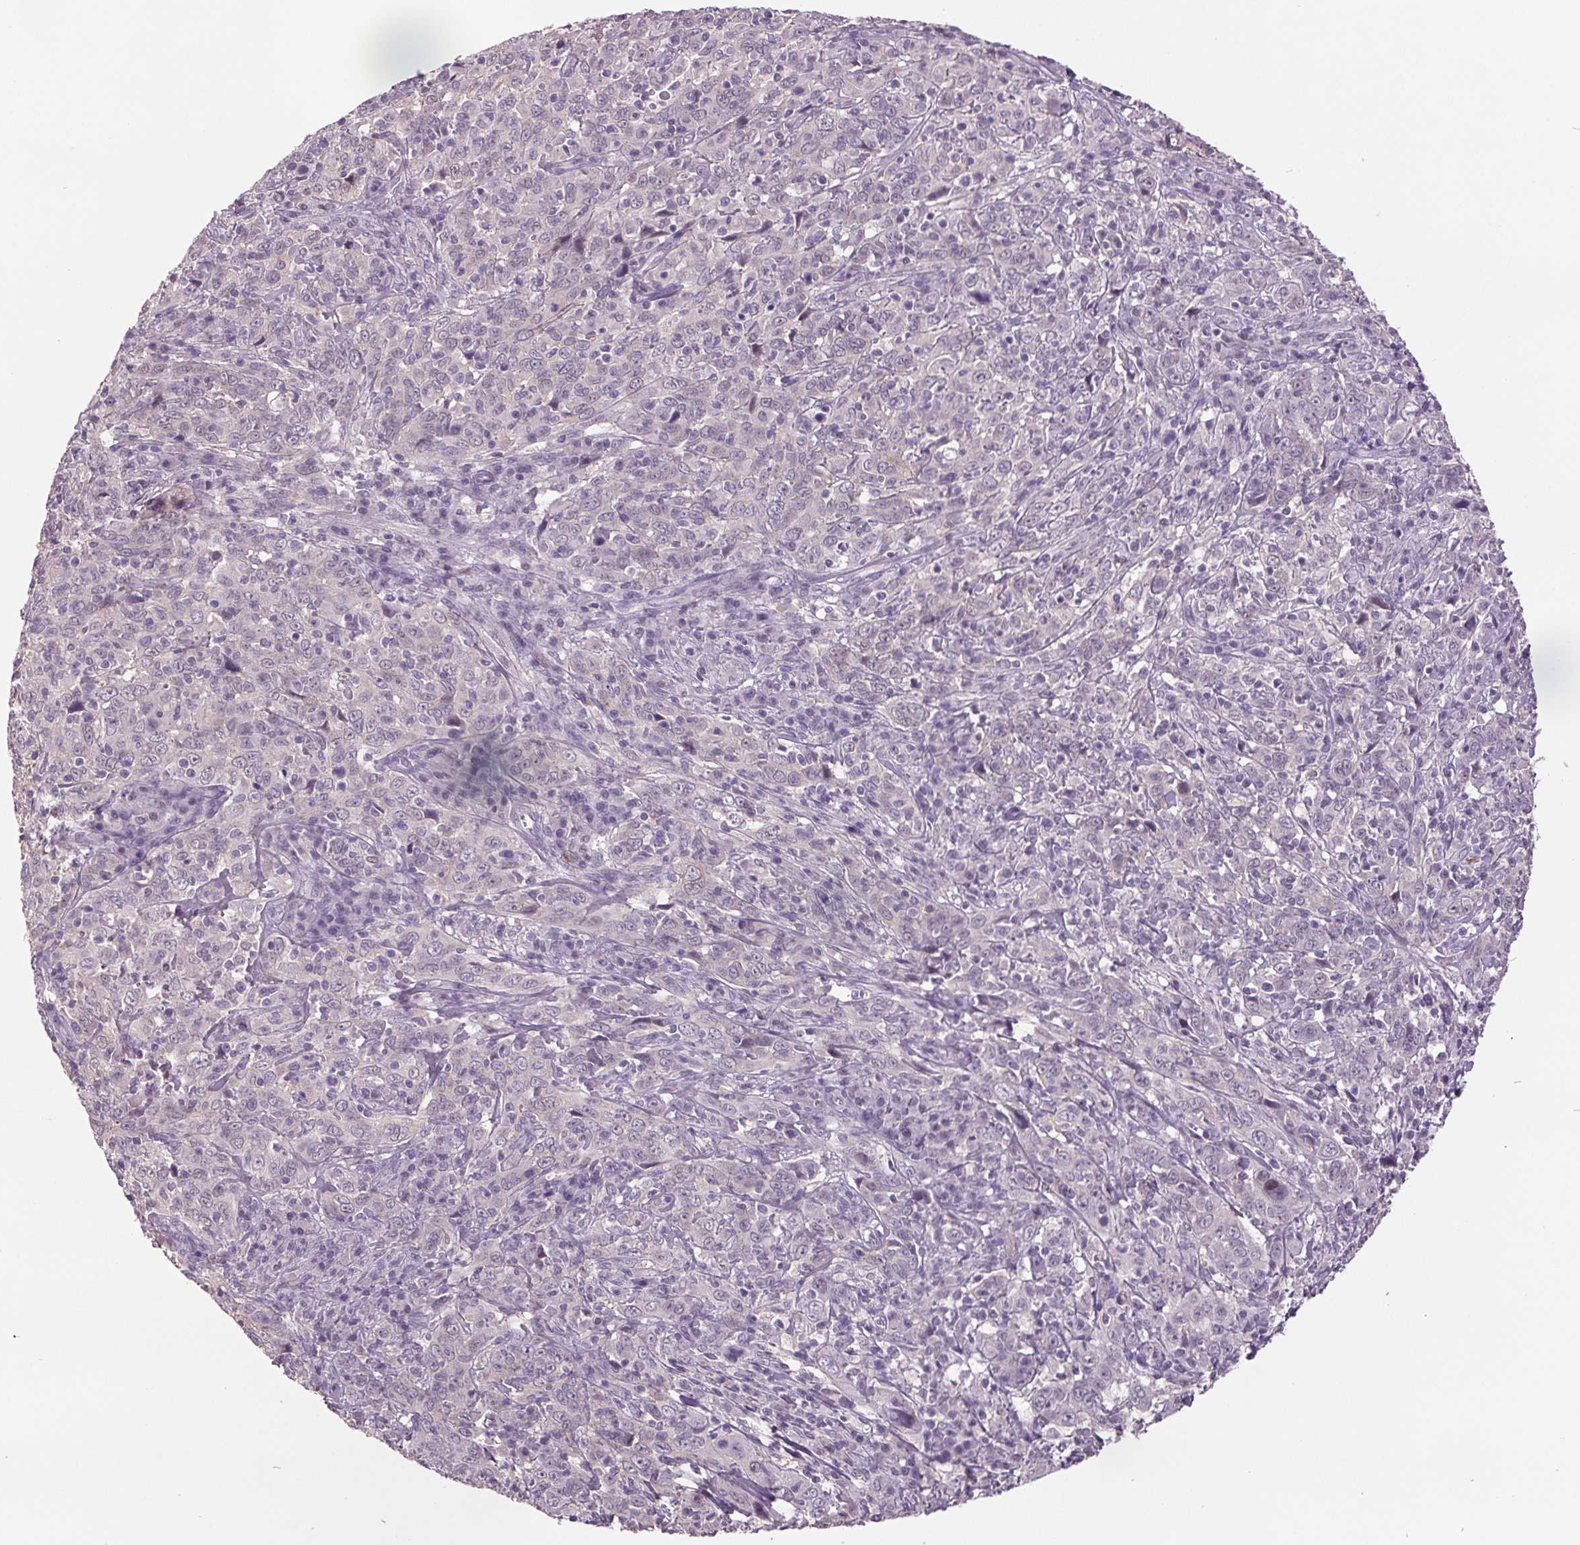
{"staining": {"intensity": "negative", "quantity": "none", "location": "none"}, "tissue": "cervical cancer", "cell_type": "Tumor cells", "image_type": "cancer", "snomed": [{"axis": "morphology", "description": "Squamous cell carcinoma, NOS"}, {"axis": "topography", "description": "Cervix"}], "caption": "Cervical cancer (squamous cell carcinoma) stained for a protein using immunohistochemistry demonstrates no staining tumor cells.", "gene": "C2orf16", "patient": {"sex": "female", "age": 46}}